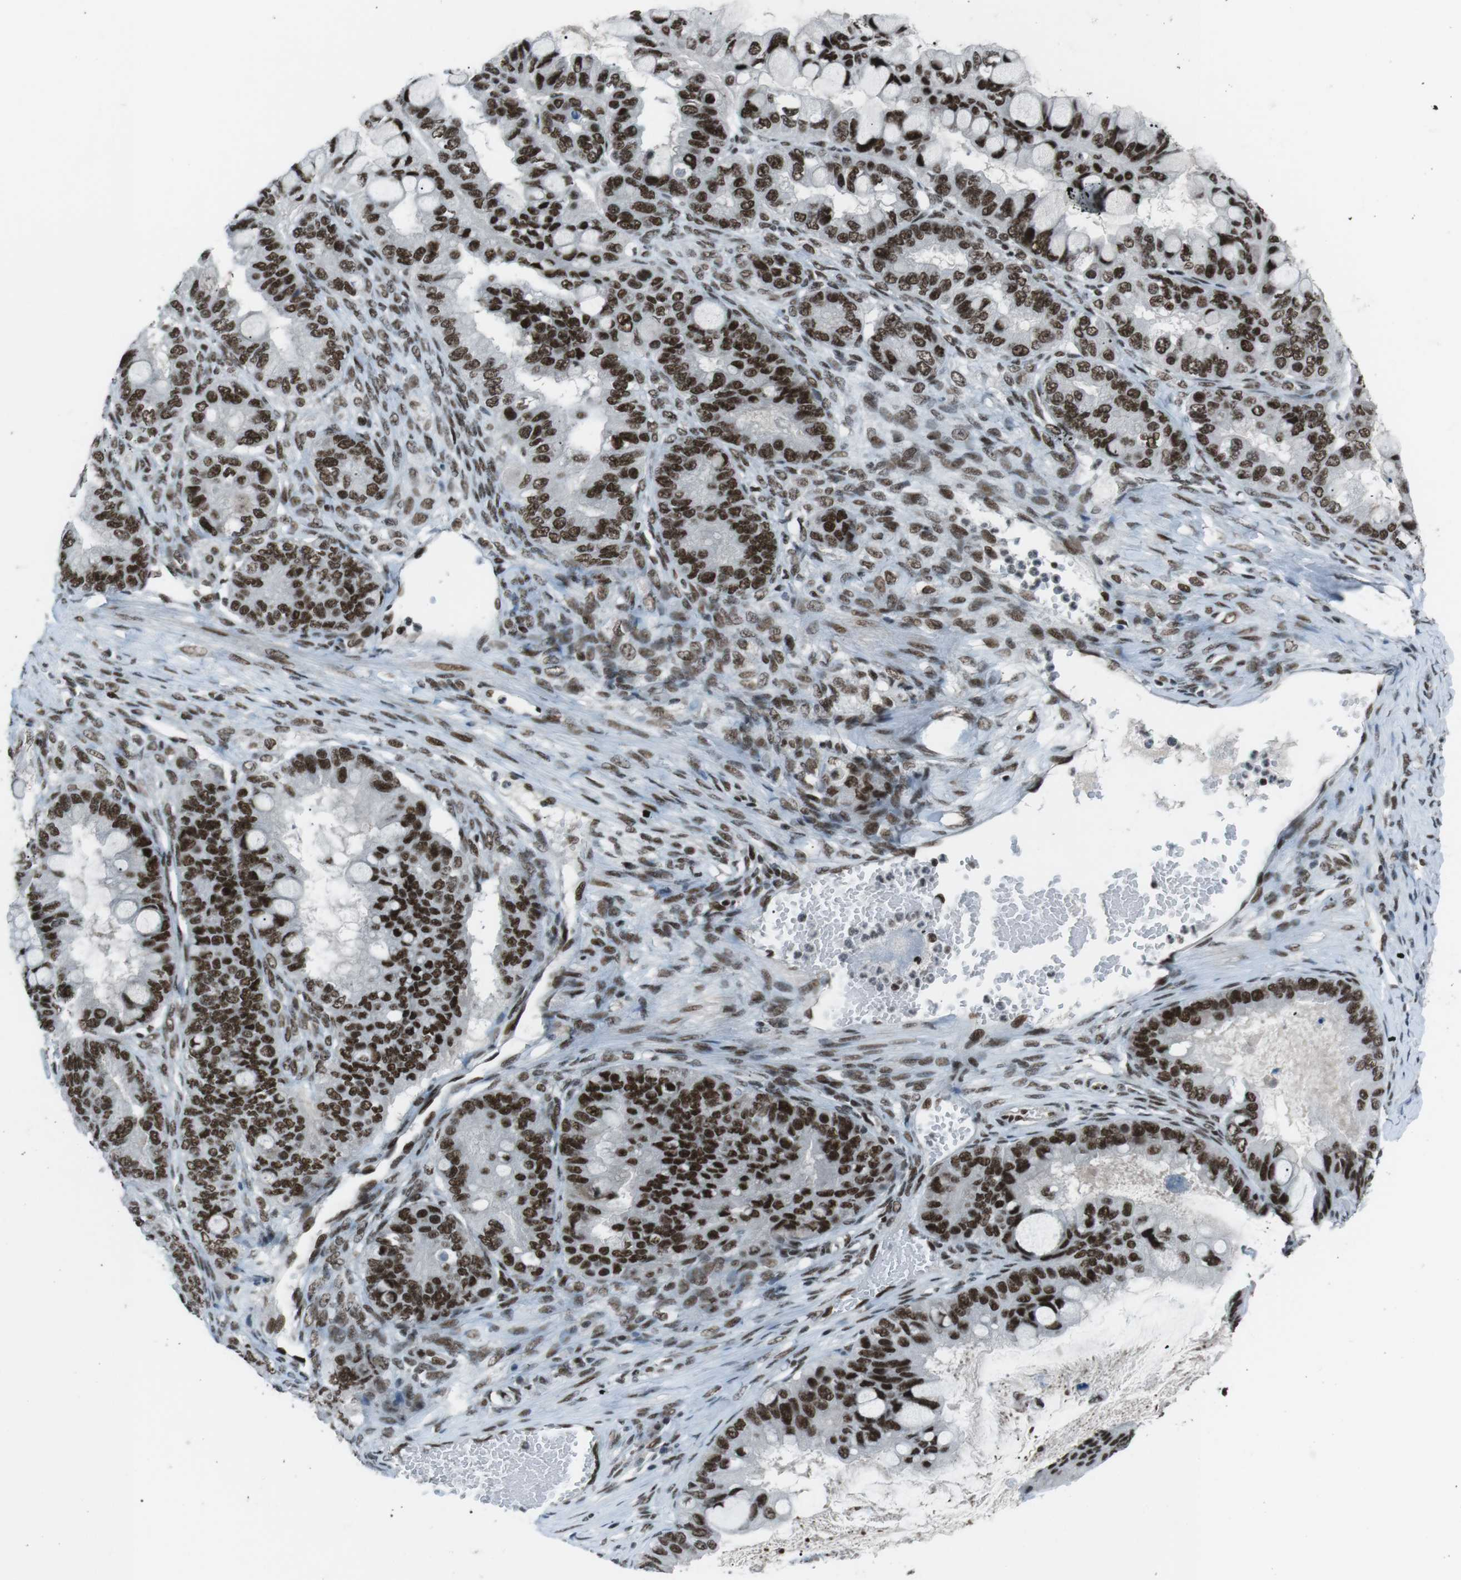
{"staining": {"intensity": "strong", "quantity": ">75%", "location": "nuclear"}, "tissue": "ovarian cancer", "cell_type": "Tumor cells", "image_type": "cancer", "snomed": [{"axis": "morphology", "description": "Cystadenocarcinoma, mucinous, NOS"}, {"axis": "topography", "description": "Ovary"}], "caption": "Immunohistochemistry photomicrograph of neoplastic tissue: human ovarian cancer stained using immunohistochemistry displays high levels of strong protein expression localized specifically in the nuclear of tumor cells, appearing as a nuclear brown color.", "gene": "TAF1", "patient": {"sex": "female", "age": 80}}